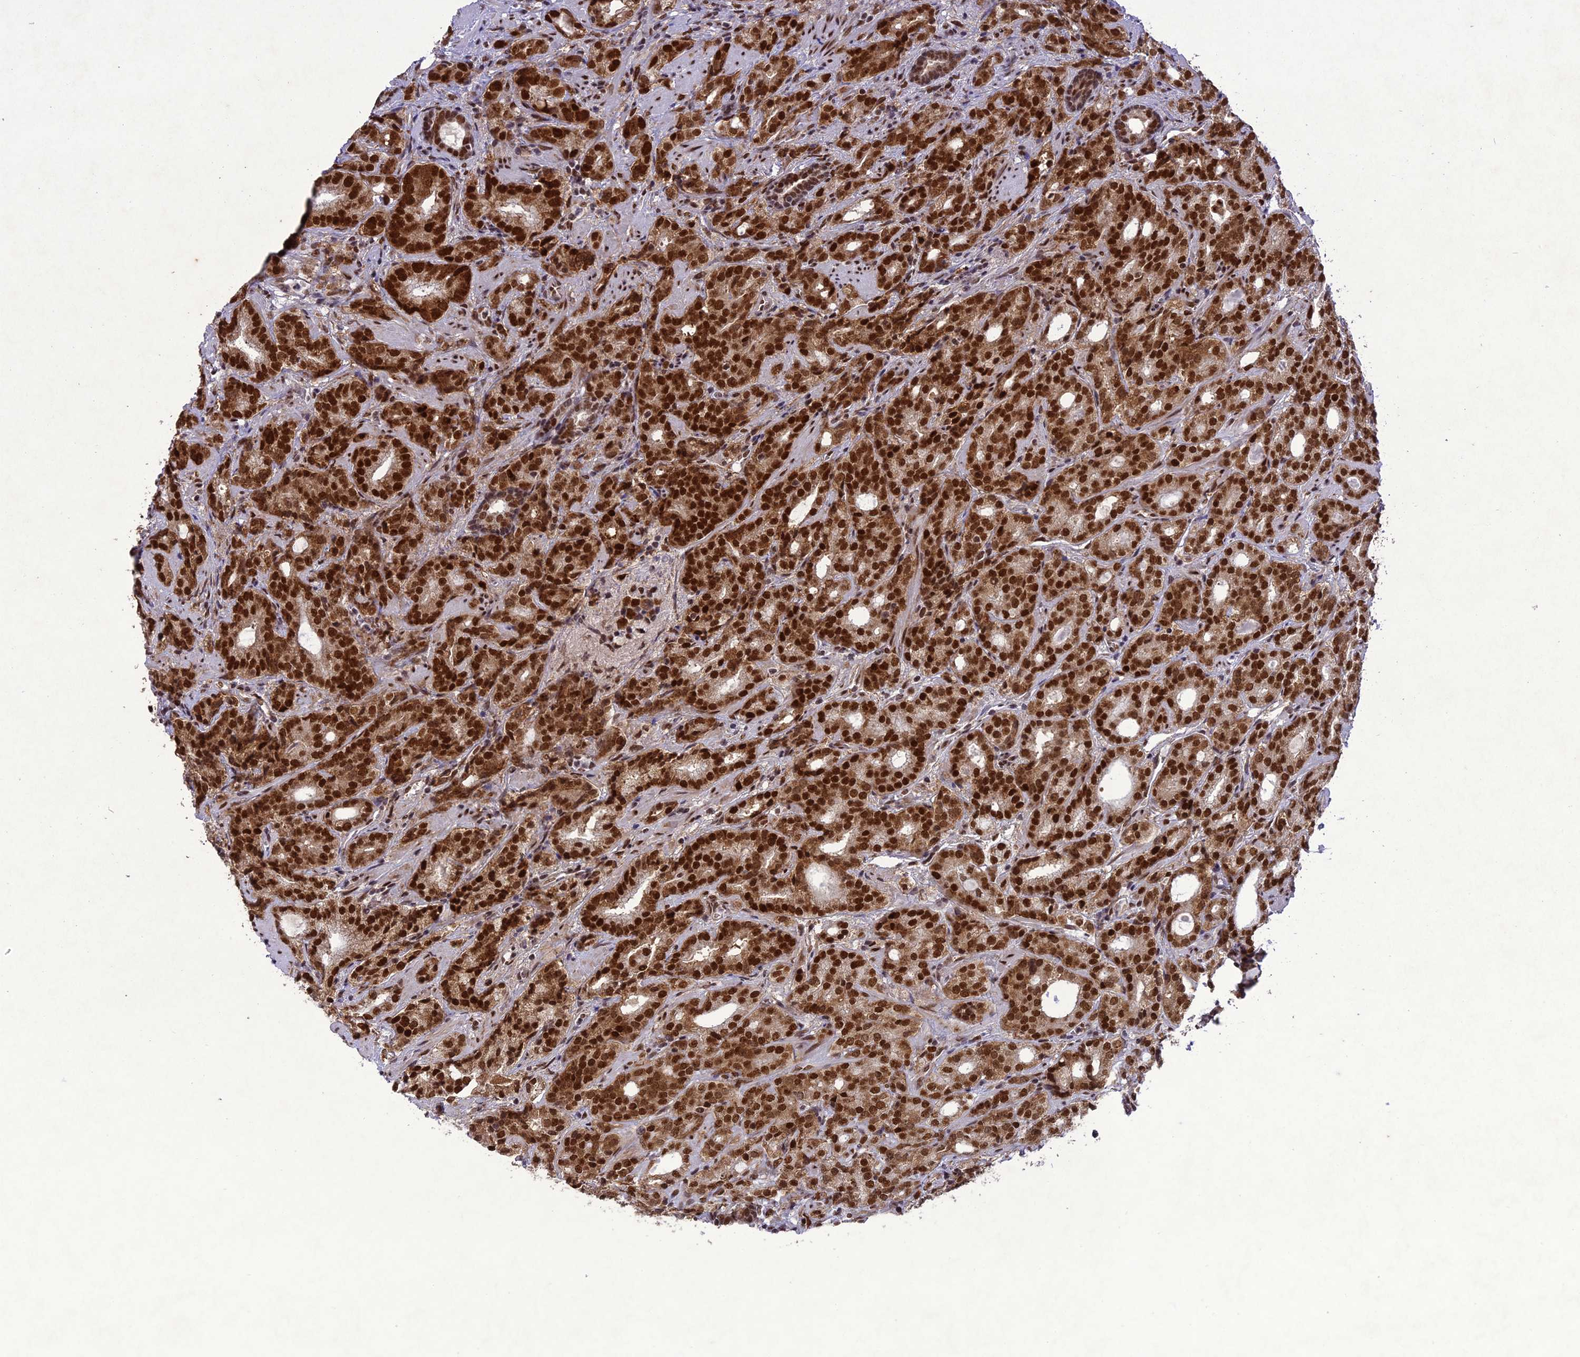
{"staining": {"intensity": "strong", "quantity": ">75%", "location": "nuclear"}, "tissue": "prostate cancer", "cell_type": "Tumor cells", "image_type": "cancer", "snomed": [{"axis": "morphology", "description": "Adenocarcinoma, High grade"}, {"axis": "topography", "description": "Prostate"}], "caption": "Strong nuclear staining is identified in about >75% of tumor cells in adenocarcinoma (high-grade) (prostate).", "gene": "DDX1", "patient": {"sex": "male", "age": 64}}